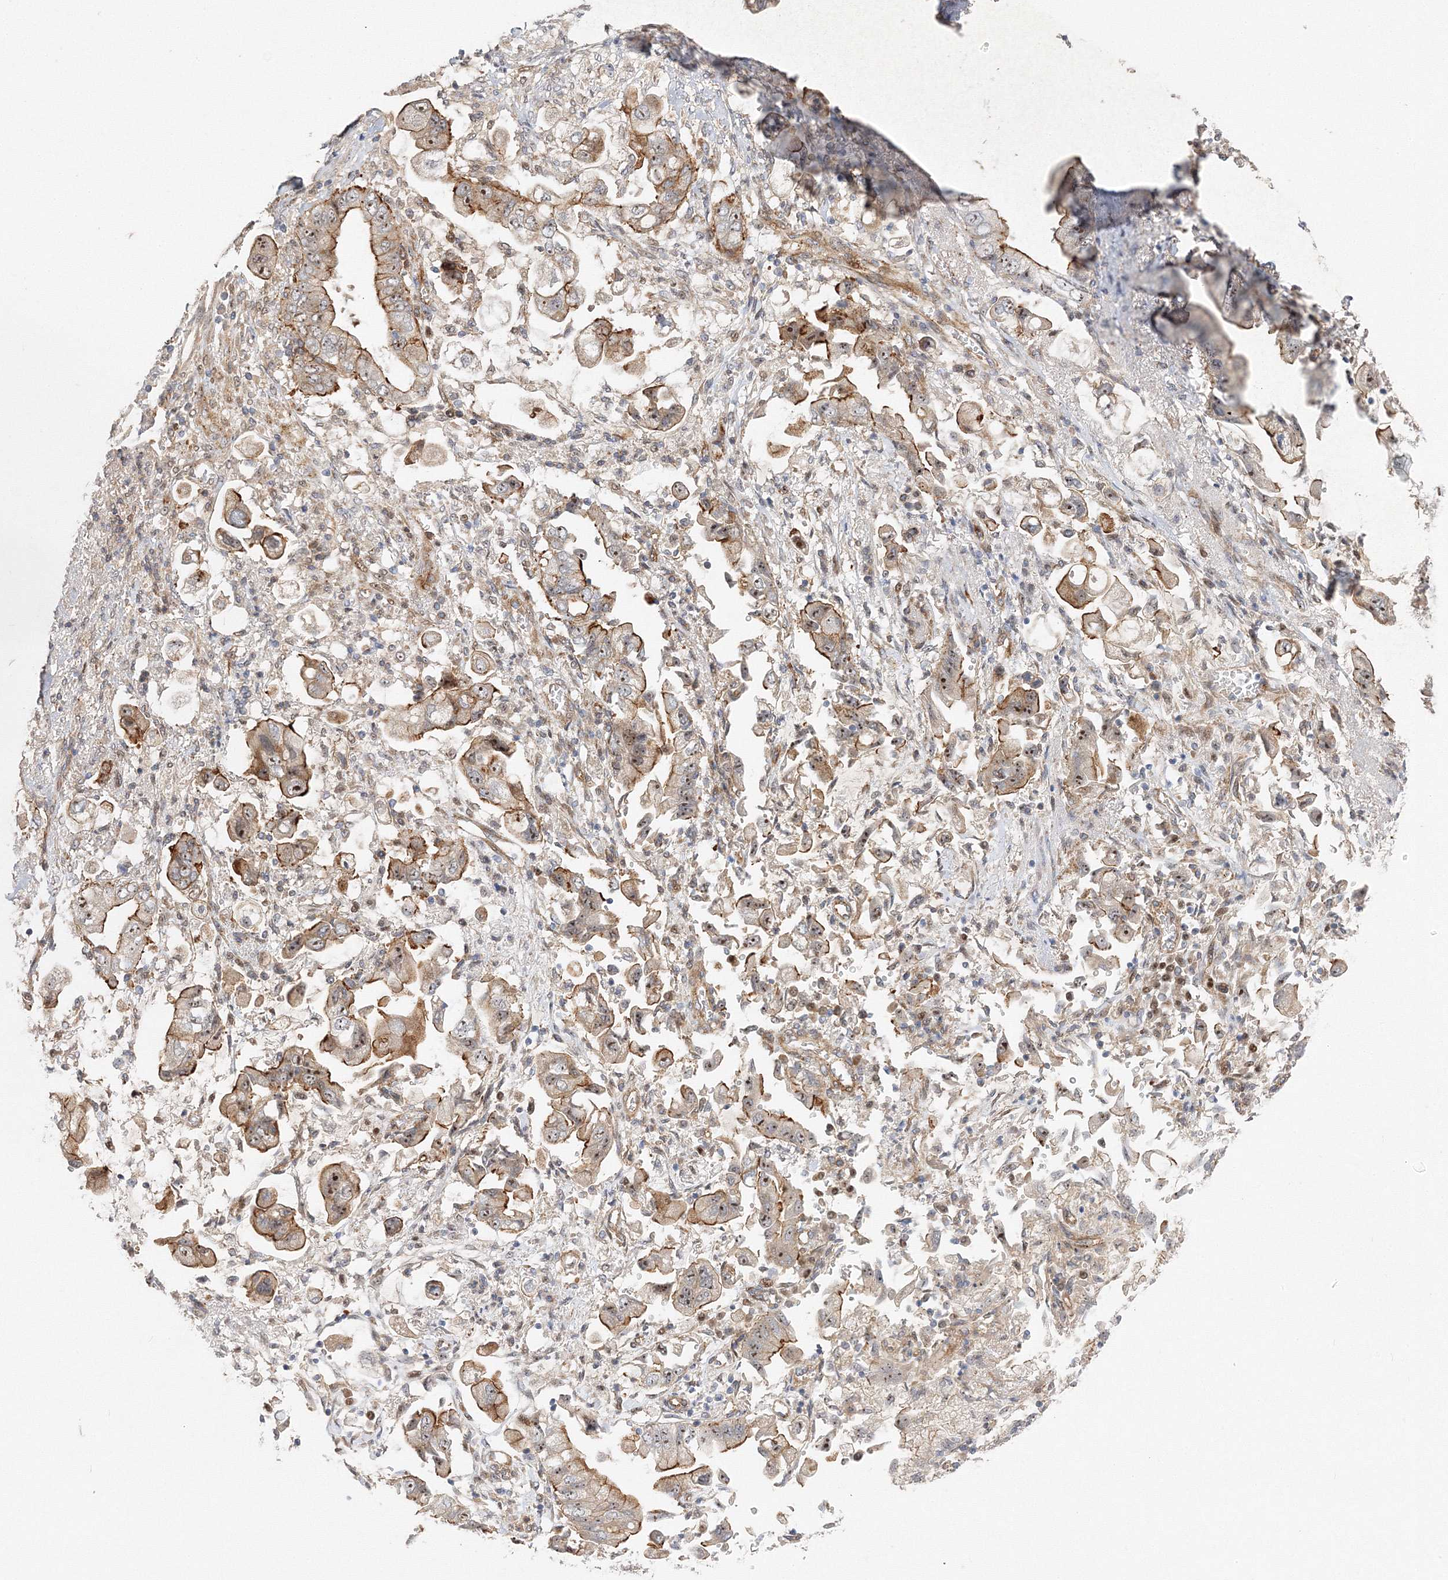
{"staining": {"intensity": "moderate", "quantity": ">75%", "location": "cytoplasmic/membranous,nuclear"}, "tissue": "stomach cancer", "cell_type": "Tumor cells", "image_type": "cancer", "snomed": [{"axis": "morphology", "description": "Adenocarcinoma, NOS"}, {"axis": "topography", "description": "Stomach"}], "caption": "Adenocarcinoma (stomach) tissue shows moderate cytoplasmic/membranous and nuclear staining in approximately >75% of tumor cells, visualized by immunohistochemistry.", "gene": "NPM3", "patient": {"sex": "male", "age": 62}}